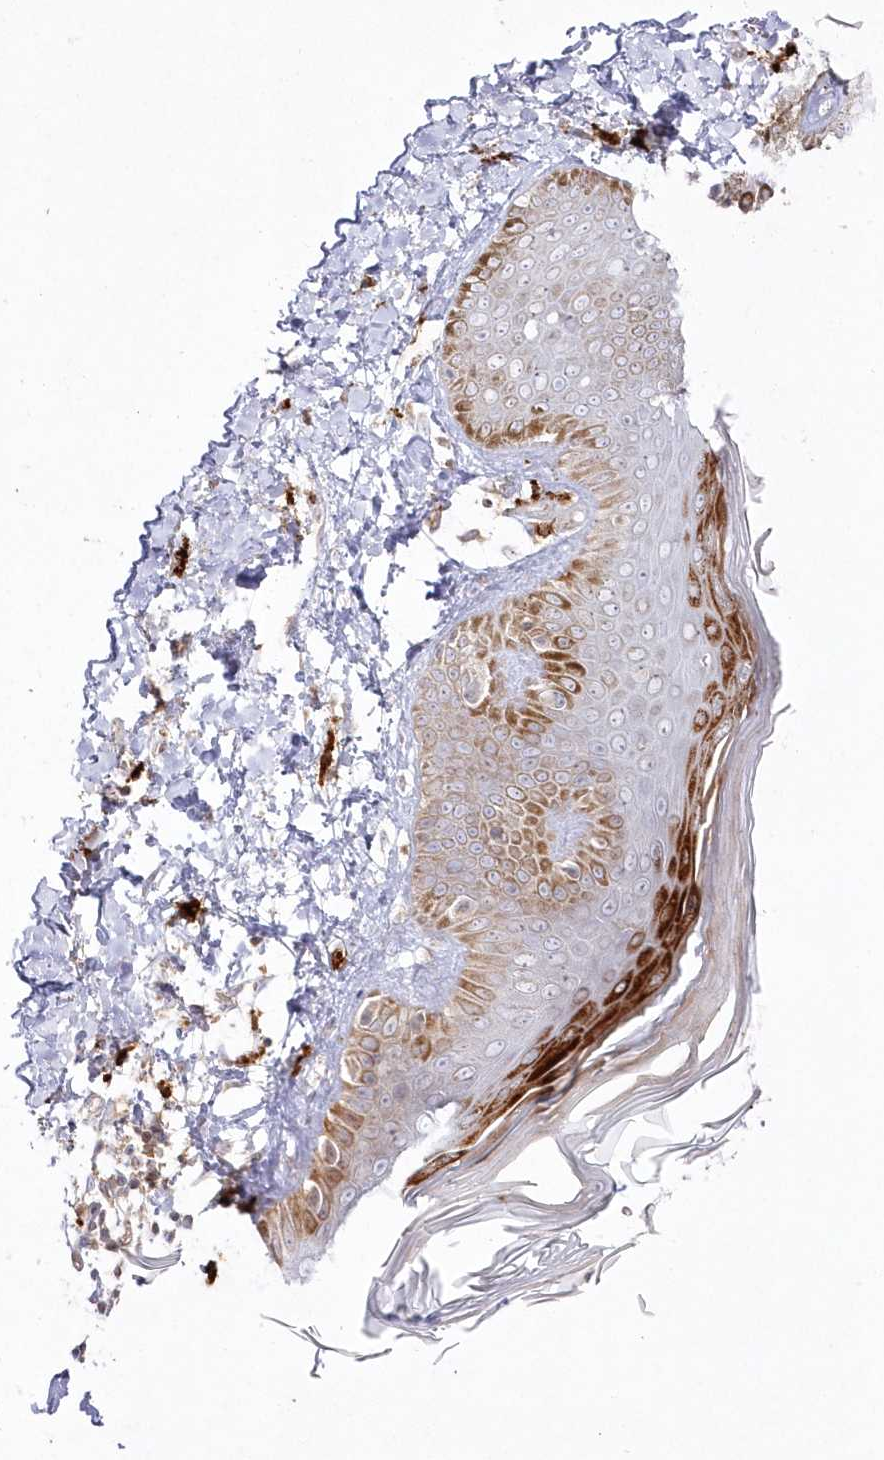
{"staining": {"intensity": "strong", "quantity": "<25%", "location": "cytoplasmic/membranous"}, "tissue": "skin", "cell_type": "Keratinocytes", "image_type": "normal", "snomed": [{"axis": "morphology", "description": "Normal tissue, NOS"}, {"axis": "topography", "description": "Skin"}], "caption": "An image of skin stained for a protein demonstrates strong cytoplasmic/membranous brown staining in keratinocytes.", "gene": "ARSB", "patient": {"sex": "male", "age": 52}}